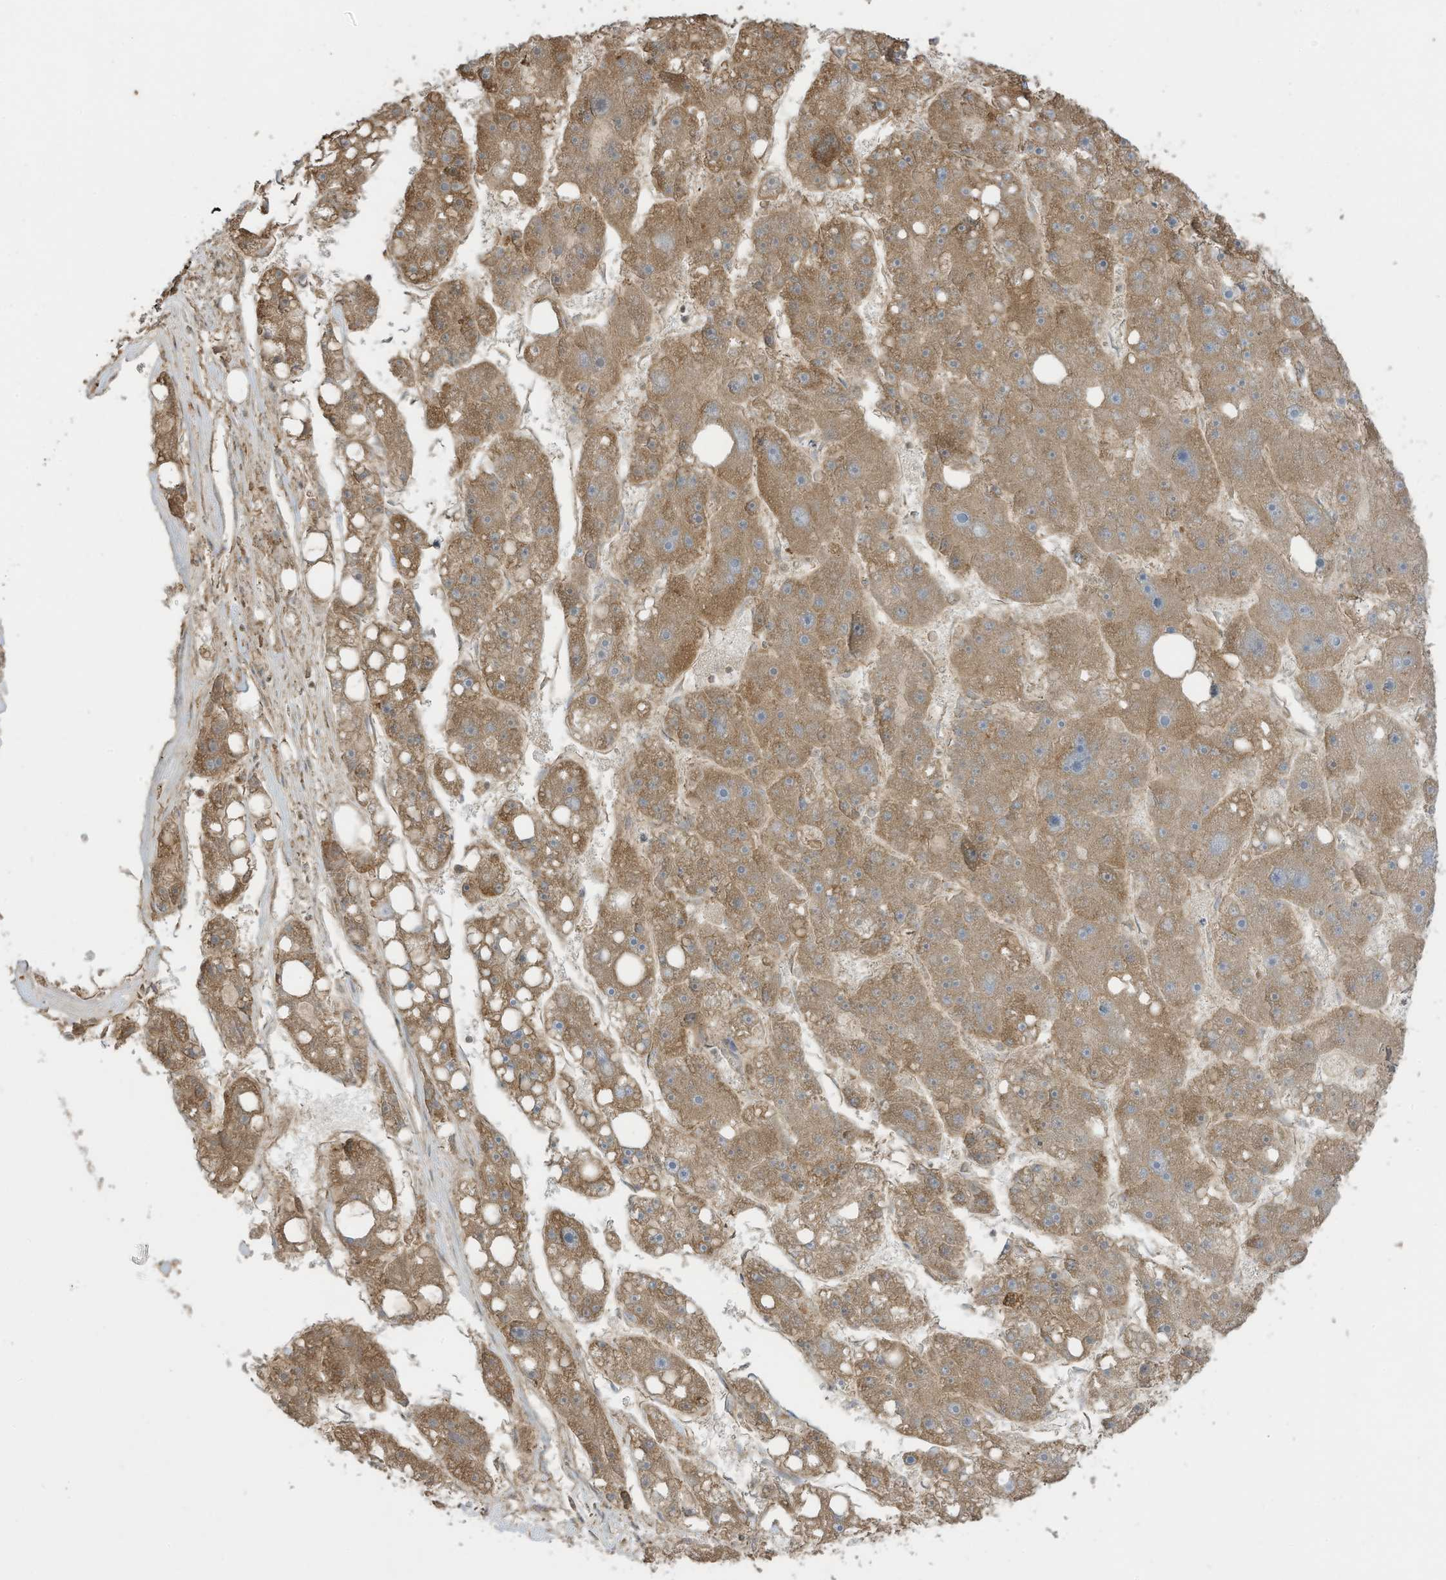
{"staining": {"intensity": "moderate", "quantity": ">75%", "location": "cytoplasmic/membranous"}, "tissue": "liver cancer", "cell_type": "Tumor cells", "image_type": "cancer", "snomed": [{"axis": "morphology", "description": "Carcinoma, Hepatocellular, NOS"}, {"axis": "topography", "description": "Liver"}], "caption": "Immunohistochemical staining of hepatocellular carcinoma (liver) shows moderate cytoplasmic/membranous protein staining in about >75% of tumor cells.", "gene": "CGAS", "patient": {"sex": "female", "age": 61}}